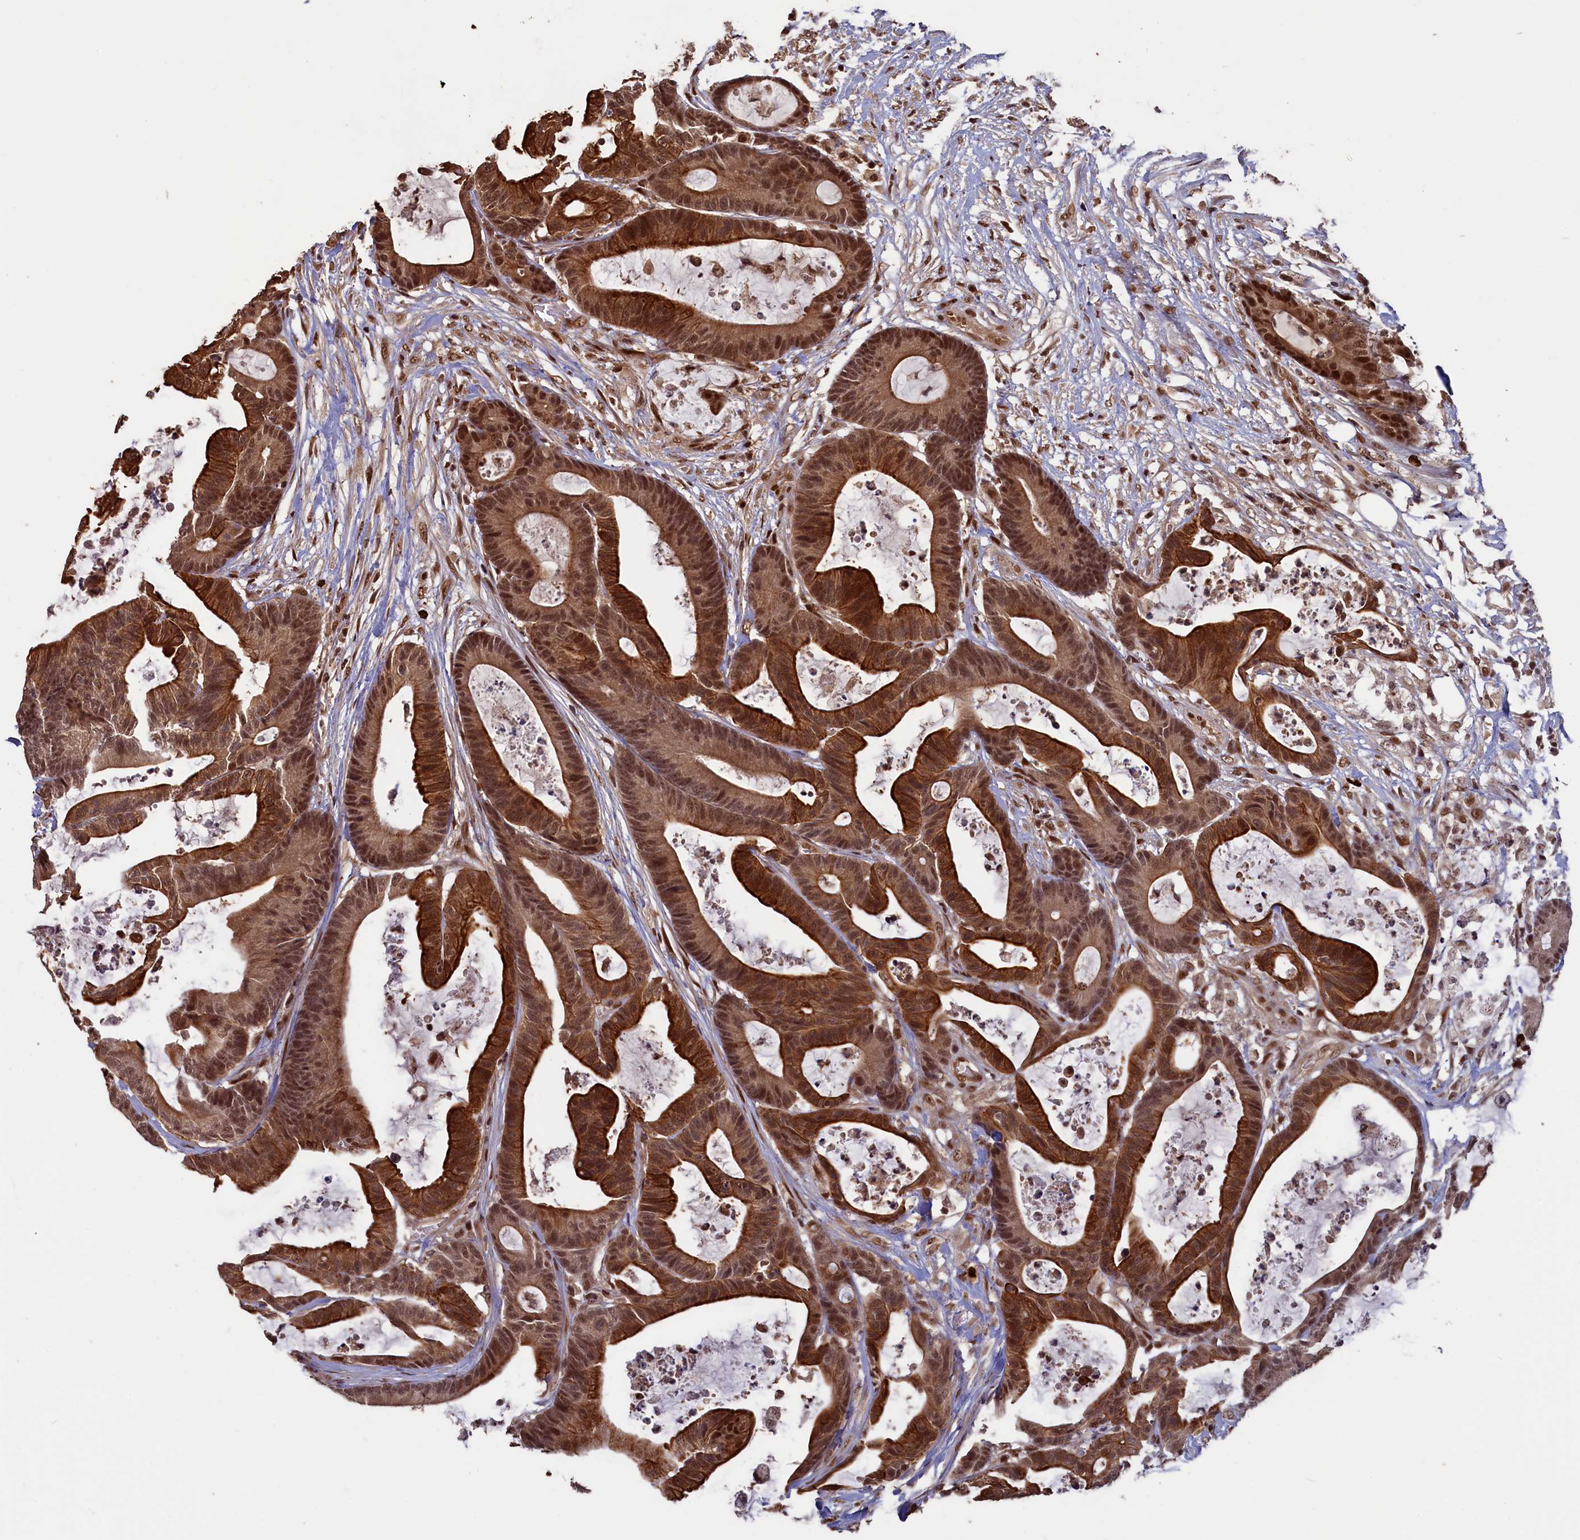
{"staining": {"intensity": "strong", "quantity": ">75%", "location": "cytoplasmic/membranous,nuclear"}, "tissue": "colorectal cancer", "cell_type": "Tumor cells", "image_type": "cancer", "snomed": [{"axis": "morphology", "description": "Adenocarcinoma, NOS"}, {"axis": "topography", "description": "Colon"}], "caption": "Colorectal adenocarcinoma tissue demonstrates strong cytoplasmic/membranous and nuclear staining in about >75% of tumor cells", "gene": "NAE1", "patient": {"sex": "female", "age": 84}}